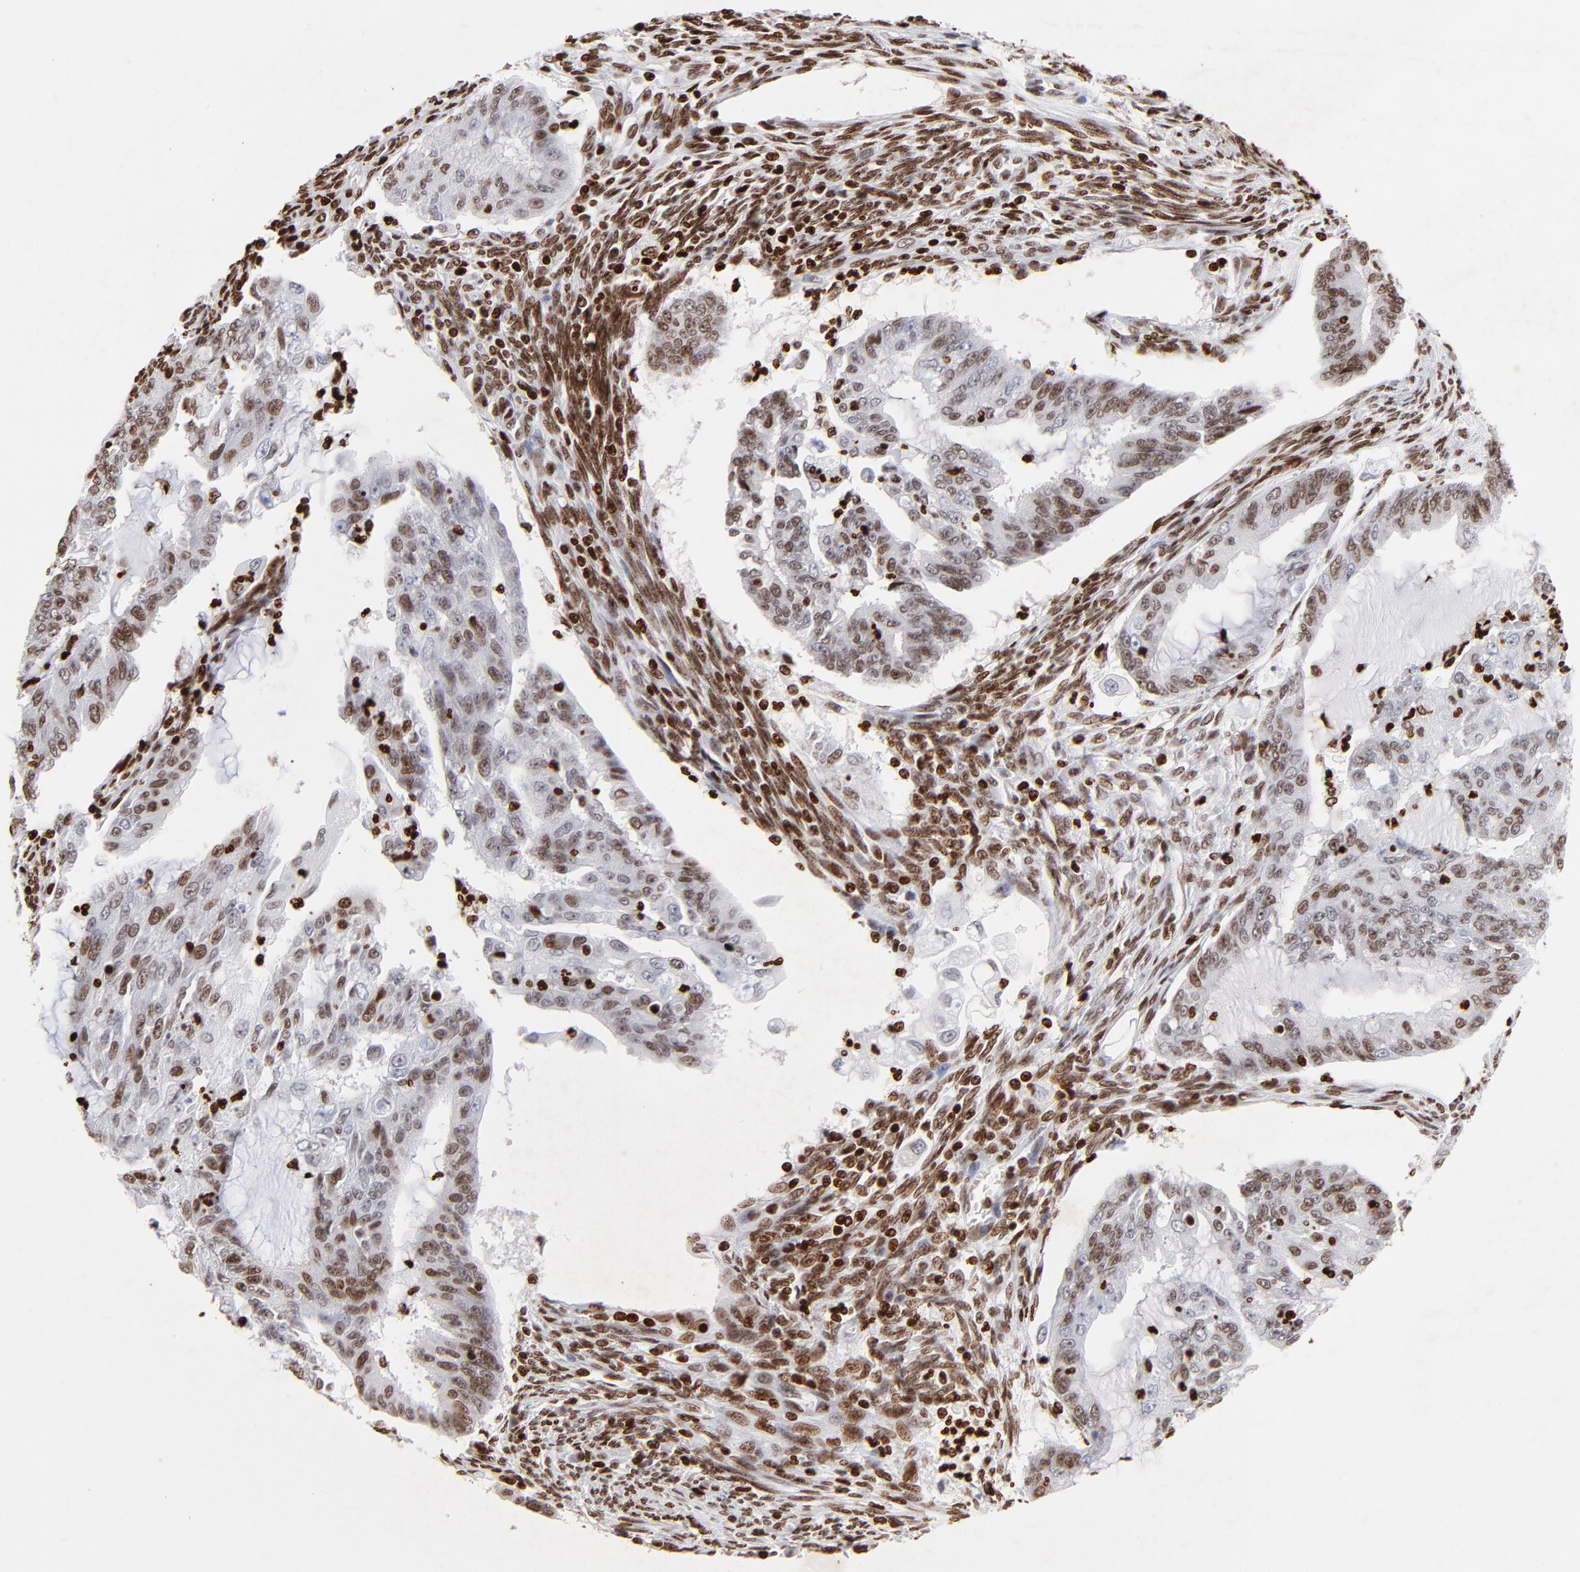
{"staining": {"intensity": "moderate", "quantity": ">75%", "location": "nuclear"}, "tissue": "endometrial cancer", "cell_type": "Tumor cells", "image_type": "cancer", "snomed": [{"axis": "morphology", "description": "Adenocarcinoma, NOS"}, {"axis": "topography", "description": "Endometrium"}], "caption": "Protein staining of endometrial adenocarcinoma tissue reveals moderate nuclear staining in approximately >75% of tumor cells.", "gene": "FBH1", "patient": {"sex": "female", "age": 75}}